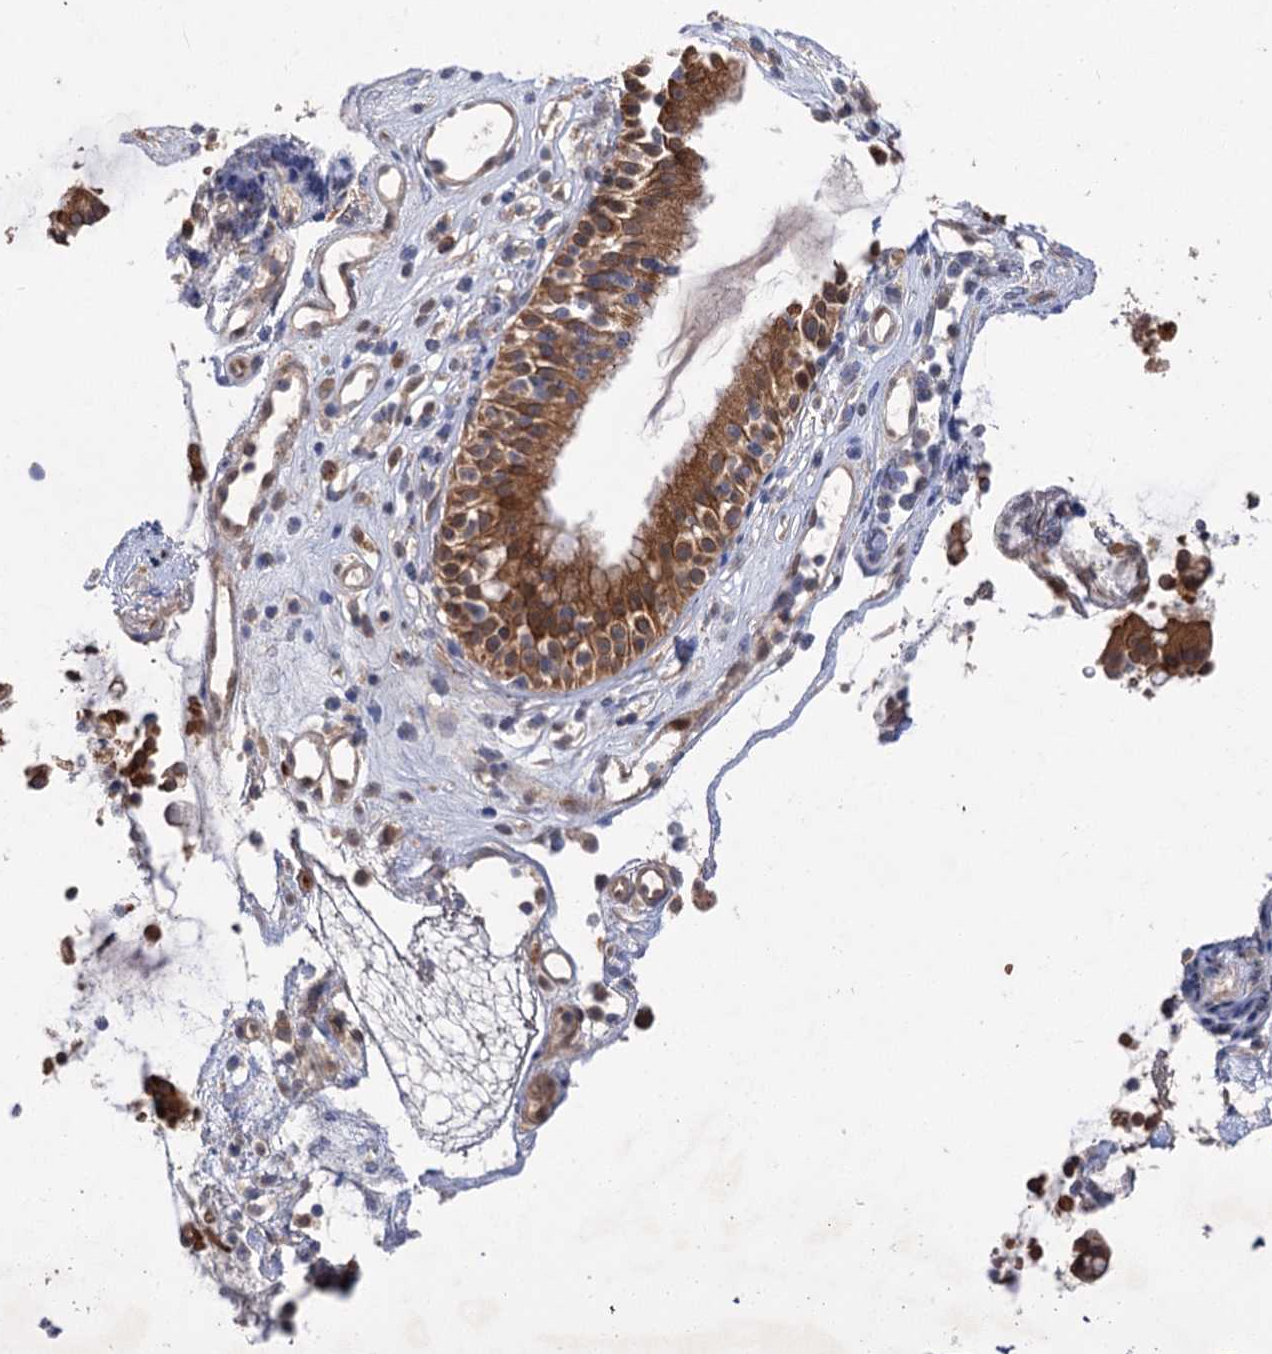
{"staining": {"intensity": "moderate", "quantity": ">75%", "location": "cytoplasmic/membranous"}, "tissue": "nasopharynx", "cell_type": "Respiratory epithelial cells", "image_type": "normal", "snomed": [{"axis": "morphology", "description": "Normal tissue, NOS"}, {"axis": "morphology", "description": "Inflammation, NOS"}, {"axis": "topography", "description": "Nasopharynx"}], "caption": "DAB immunohistochemical staining of benign human nasopharynx reveals moderate cytoplasmic/membranous protein staining in approximately >75% of respiratory epithelial cells. The staining is performed using DAB brown chromogen to label protein expression. The nuclei are counter-stained blue using hematoxylin.", "gene": "FBXW8", "patient": {"sex": "male", "age": 29}}